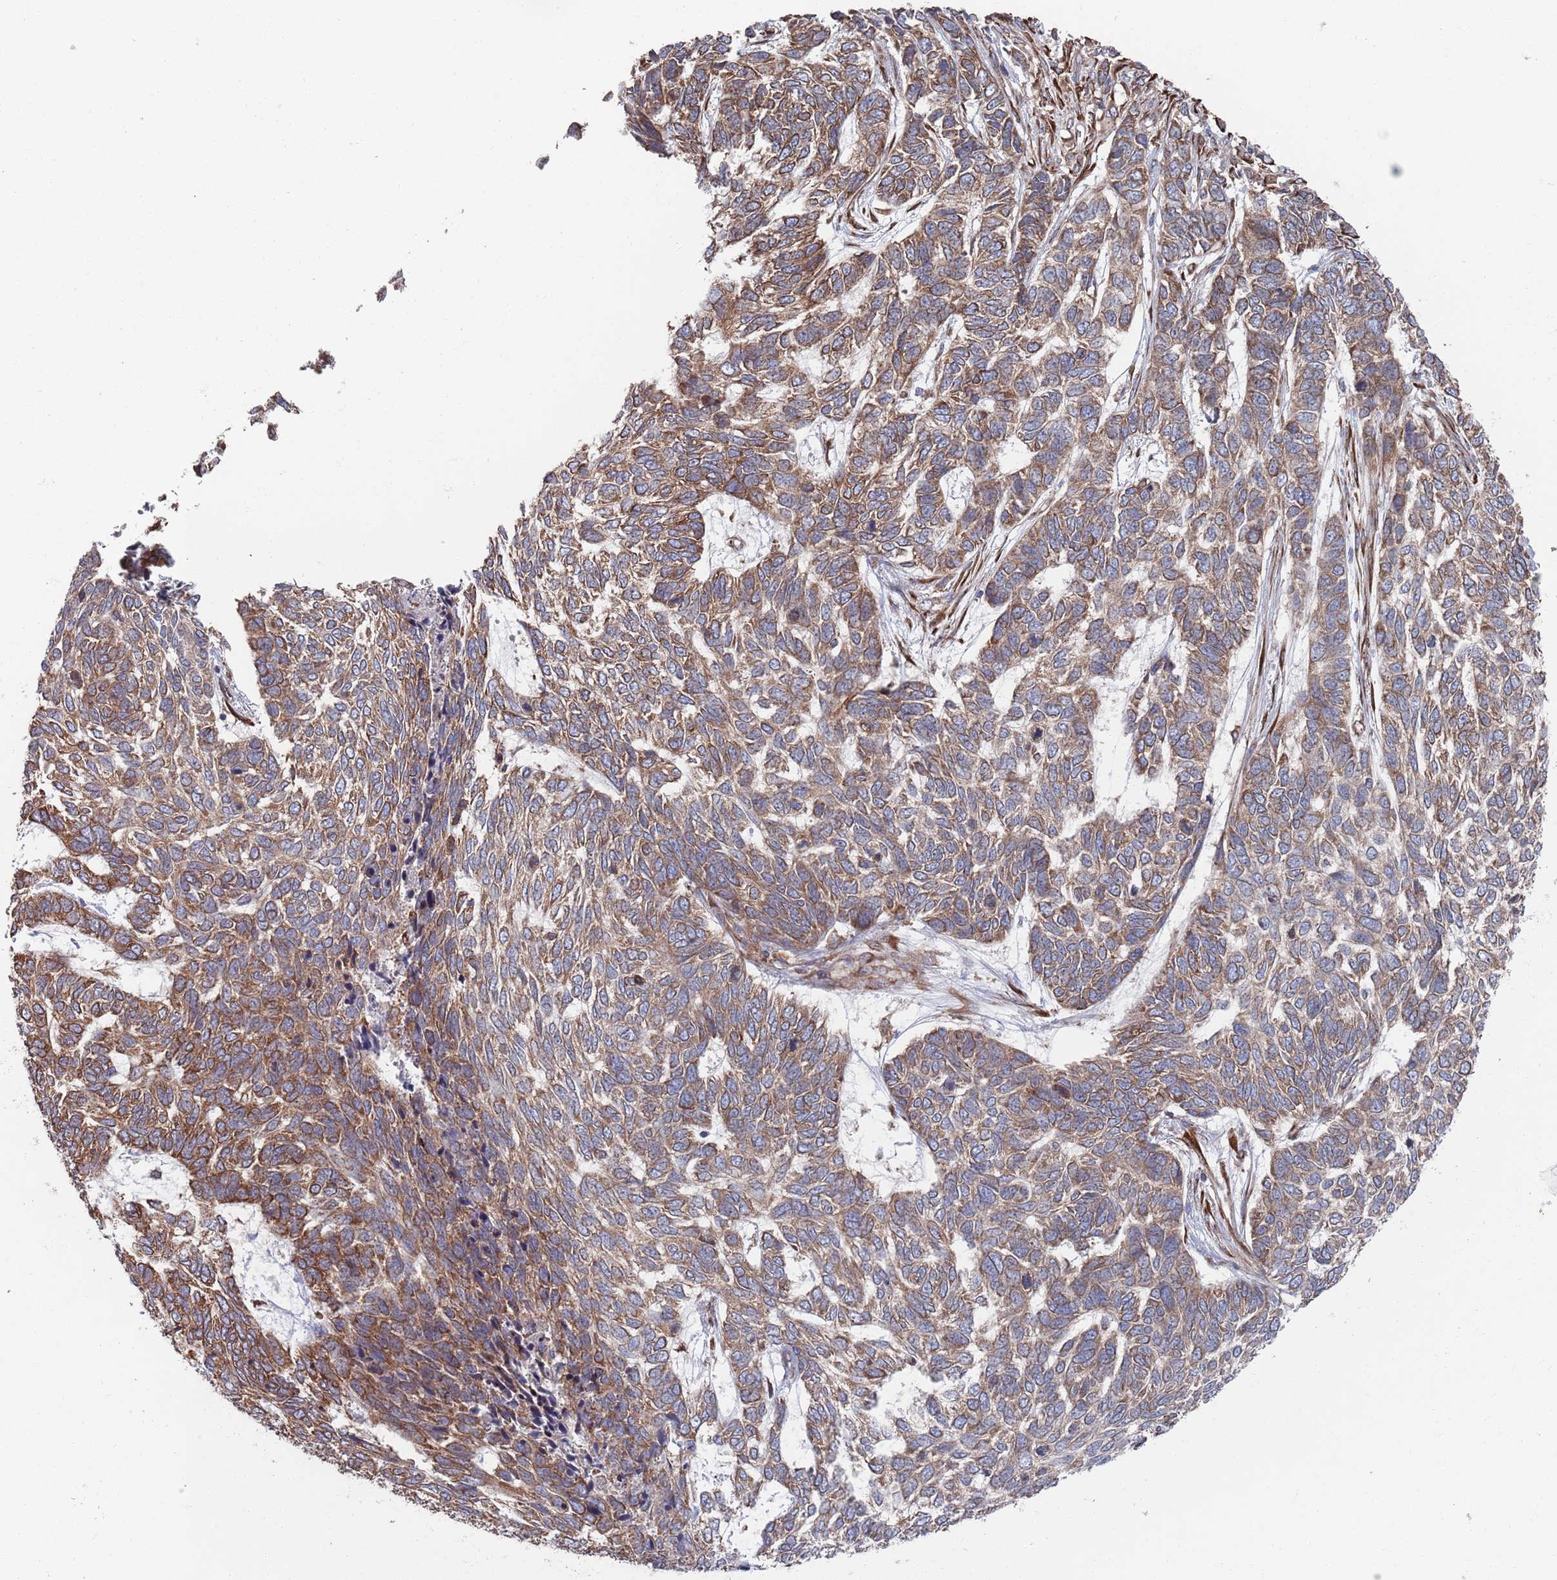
{"staining": {"intensity": "moderate", "quantity": ">75%", "location": "cytoplasmic/membranous"}, "tissue": "skin cancer", "cell_type": "Tumor cells", "image_type": "cancer", "snomed": [{"axis": "morphology", "description": "Basal cell carcinoma"}, {"axis": "topography", "description": "Skin"}], "caption": "Immunohistochemical staining of human skin cancer (basal cell carcinoma) demonstrates moderate cytoplasmic/membranous protein expression in approximately >75% of tumor cells.", "gene": "CCDC106", "patient": {"sex": "female", "age": 65}}